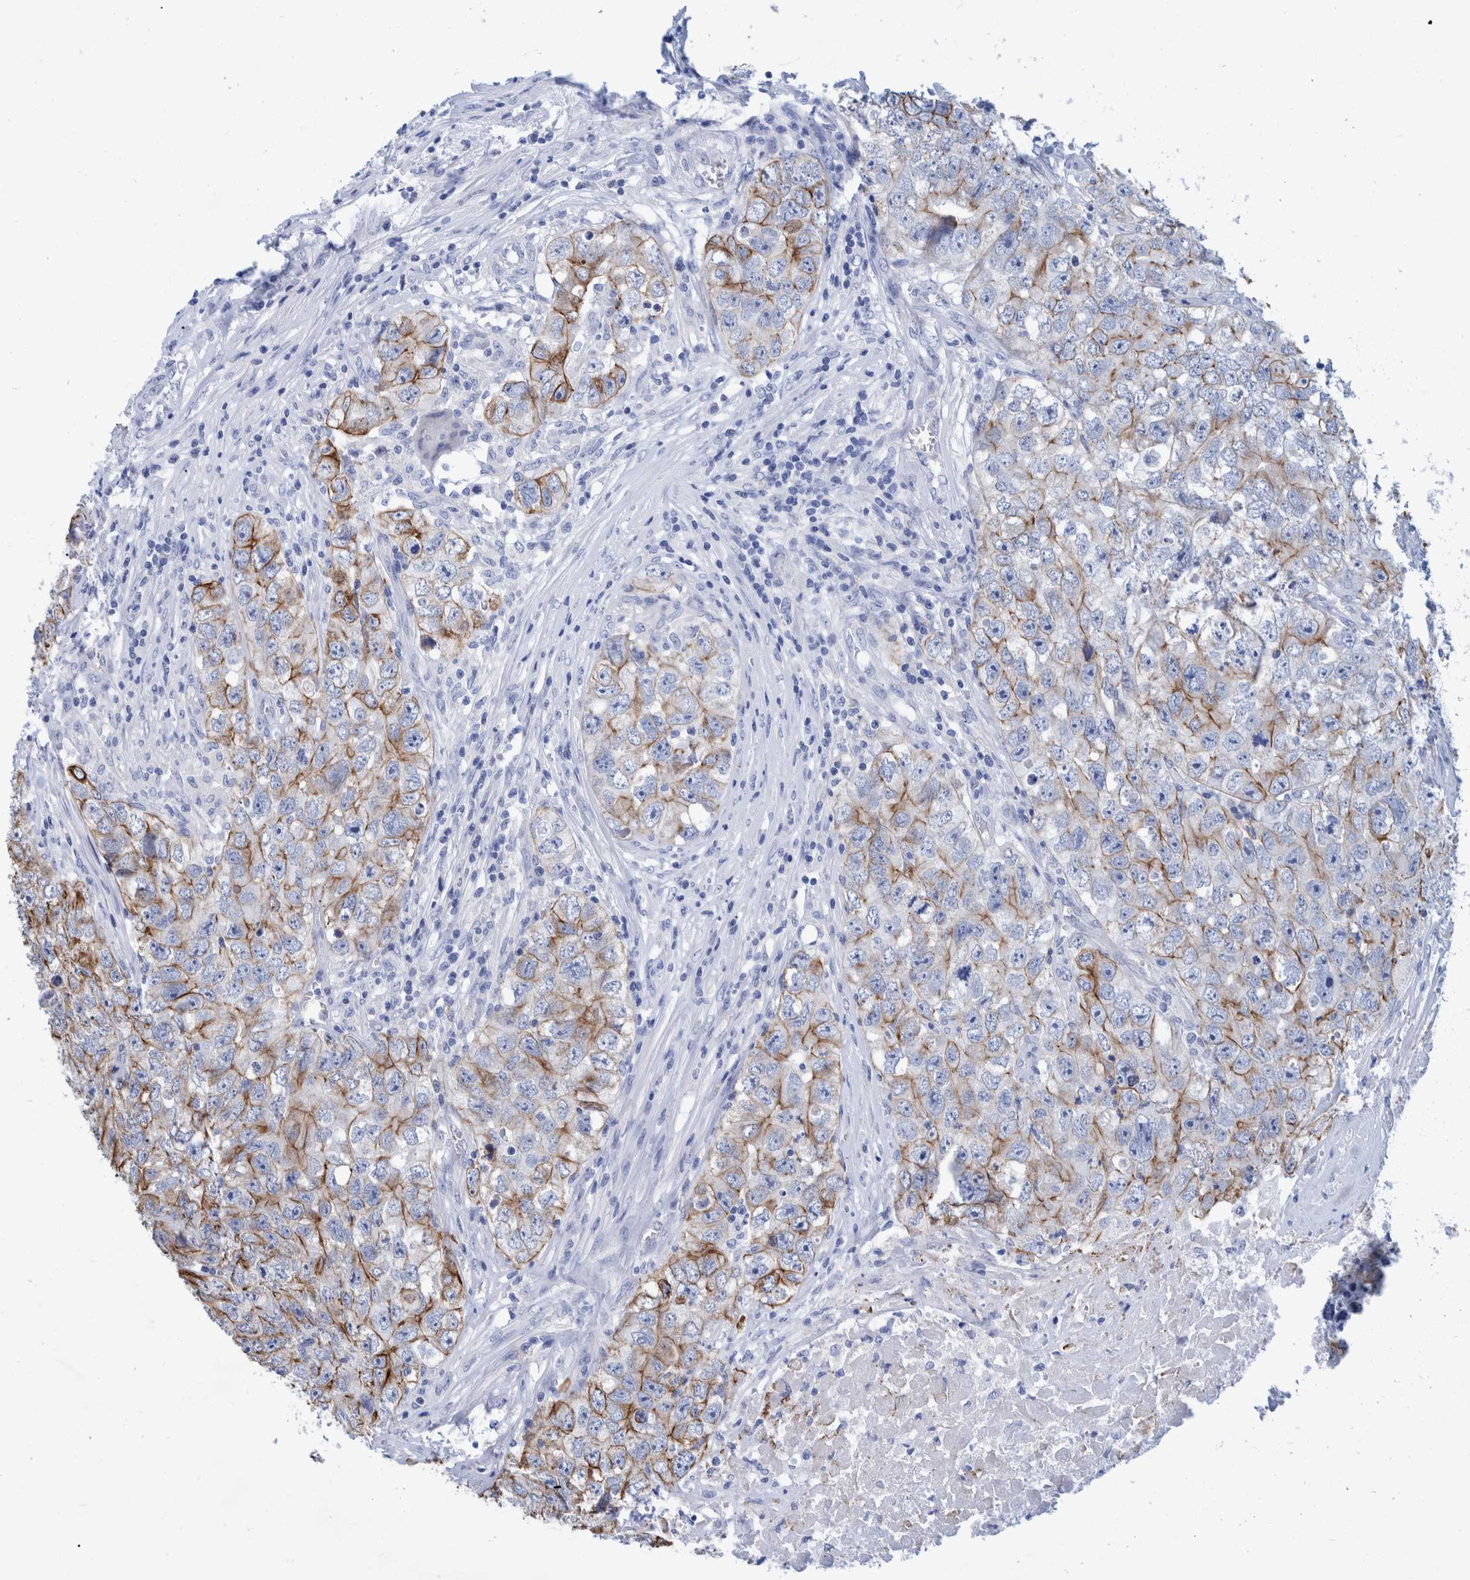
{"staining": {"intensity": "moderate", "quantity": "25%-75%", "location": "cytoplasmic/membranous"}, "tissue": "testis cancer", "cell_type": "Tumor cells", "image_type": "cancer", "snomed": [{"axis": "morphology", "description": "Seminoma, NOS"}, {"axis": "morphology", "description": "Carcinoma, Embryonal, NOS"}, {"axis": "topography", "description": "Testis"}], "caption": "Protein staining of testis cancer (seminoma) tissue exhibits moderate cytoplasmic/membranous positivity in approximately 25%-75% of tumor cells.", "gene": "MKS1", "patient": {"sex": "male", "age": 43}}